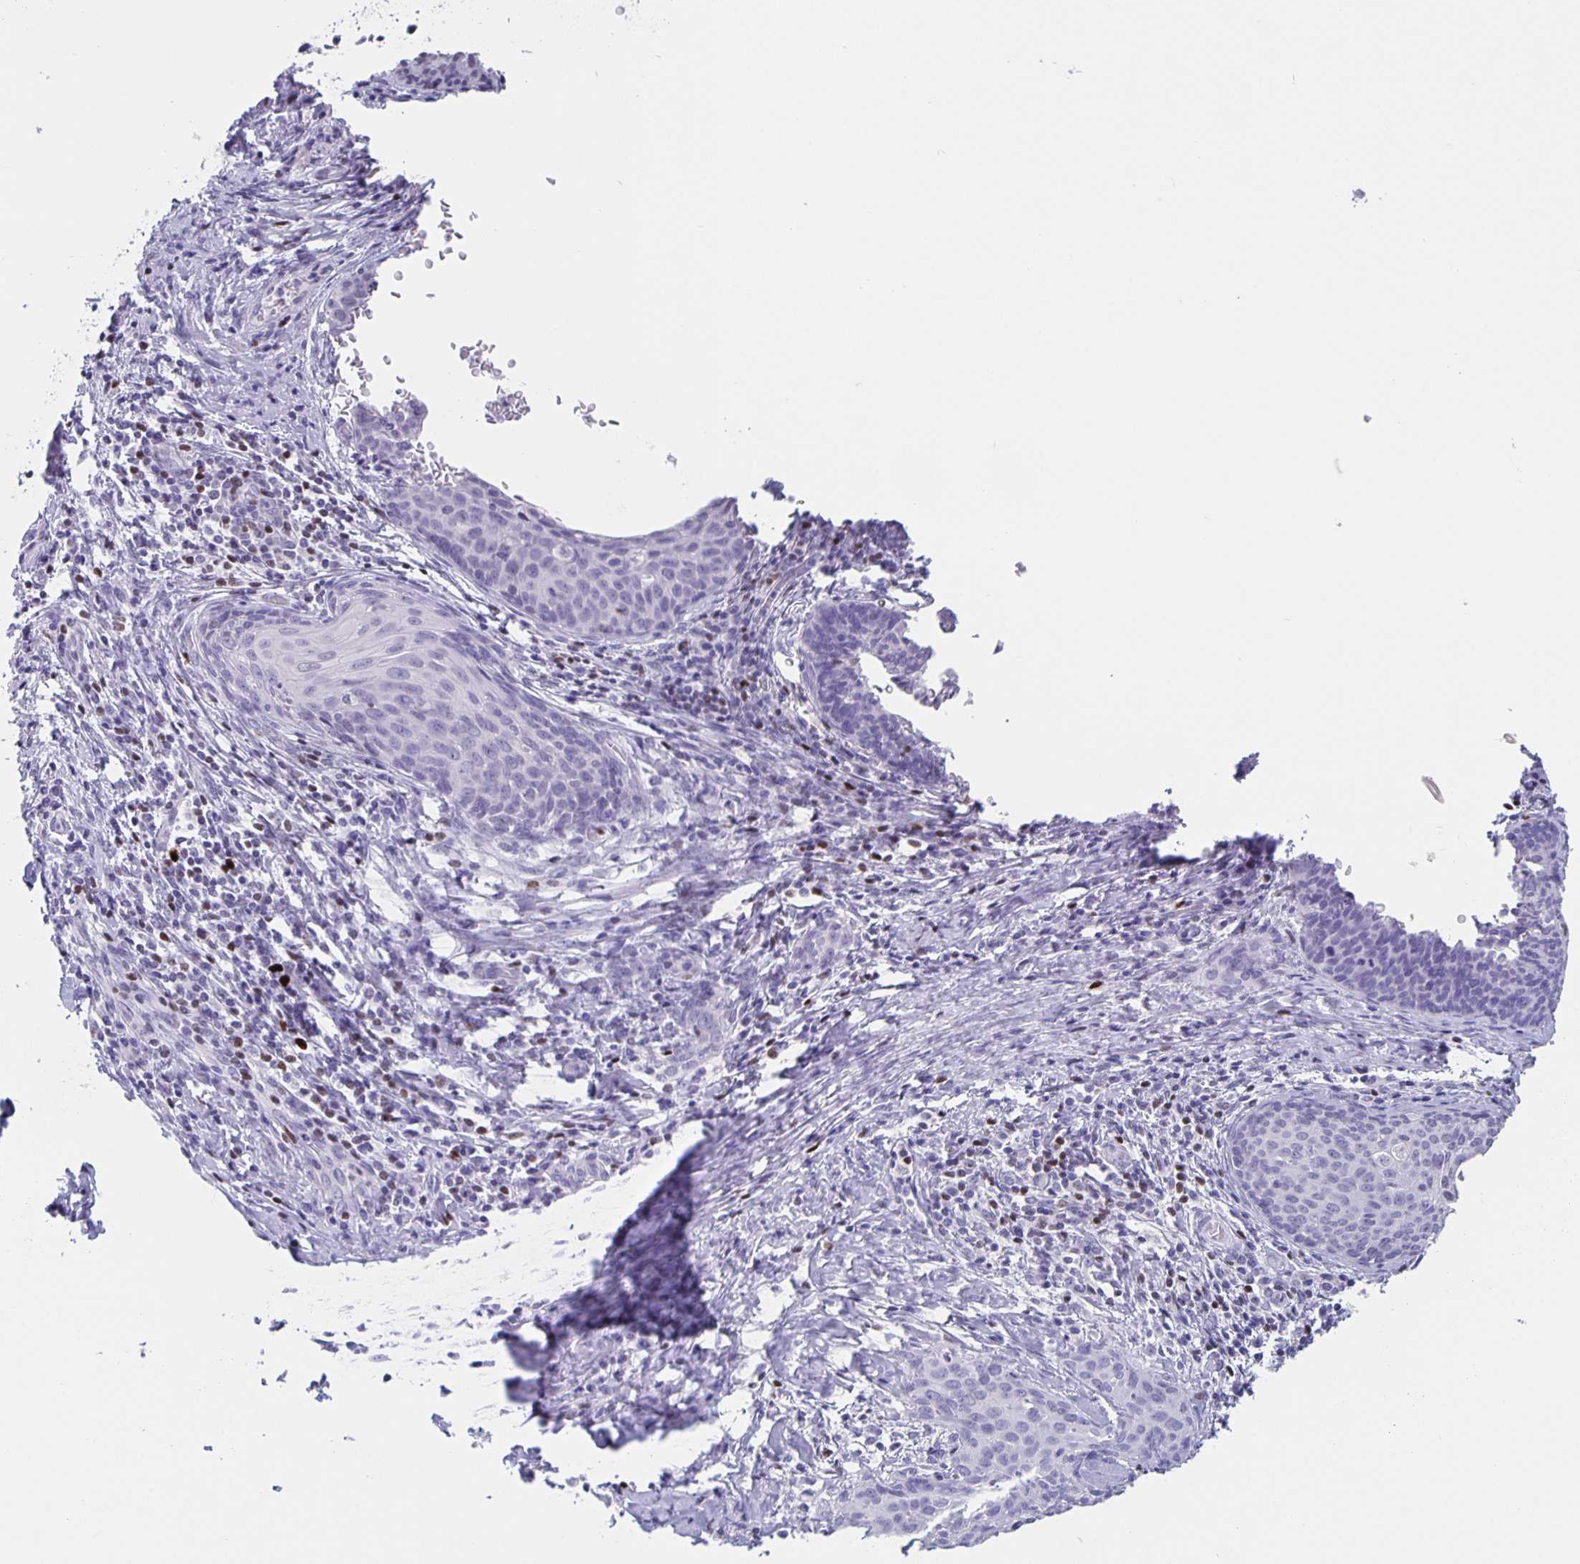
{"staining": {"intensity": "negative", "quantity": "none", "location": "none"}, "tissue": "cervical cancer", "cell_type": "Tumor cells", "image_type": "cancer", "snomed": [{"axis": "morphology", "description": "Squamous cell carcinoma, NOS"}, {"axis": "morphology", "description": "Adenocarcinoma, NOS"}, {"axis": "topography", "description": "Cervix"}], "caption": "This is a image of immunohistochemistry (IHC) staining of cervical cancer, which shows no positivity in tumor cells.", "gene": "SATB2", "patient": {"sex": "female", "age": 52}}